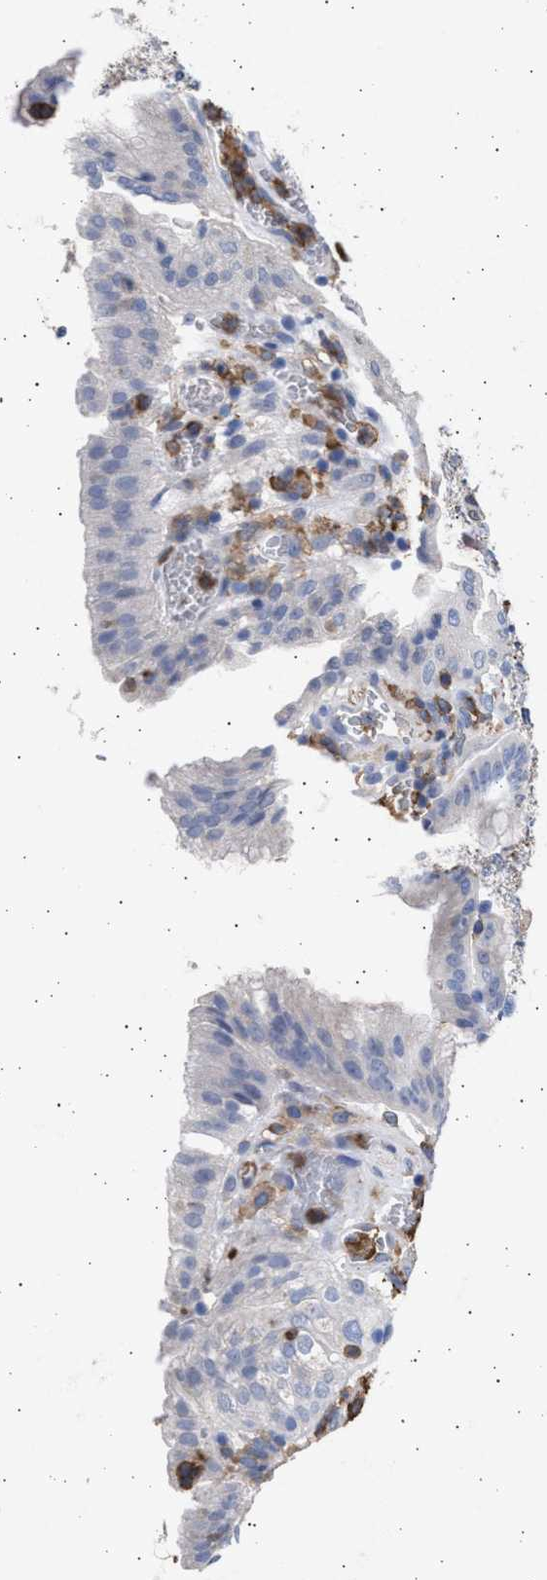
{"staining": {"intensity": "negative", "quantity": "none", "location": "none"}, "tissue": "stomach cancer", "cell_type": "Tumor cells", "image_type": "cancer", "snomed": [{"axis": "morphology", "description": "Normal tissue, NOS"}, {"axis": "morphology", "description": "Adenocarcinoma, NOS"}, {"axis": "topography", "description": "Stomach"}], "caption": "Immunohistochemical staining of stomach cancer displays no significant expression in tumor cells. The staining was performed using DAB (3,3'-diaminobenzidine) to visualize the protein expression in brown, while the nuclei were stained in blue with hematoxylin (Magnification: 20x).", "gene": "FCER1A", "patient": {"sex": "male", "age": 48}}